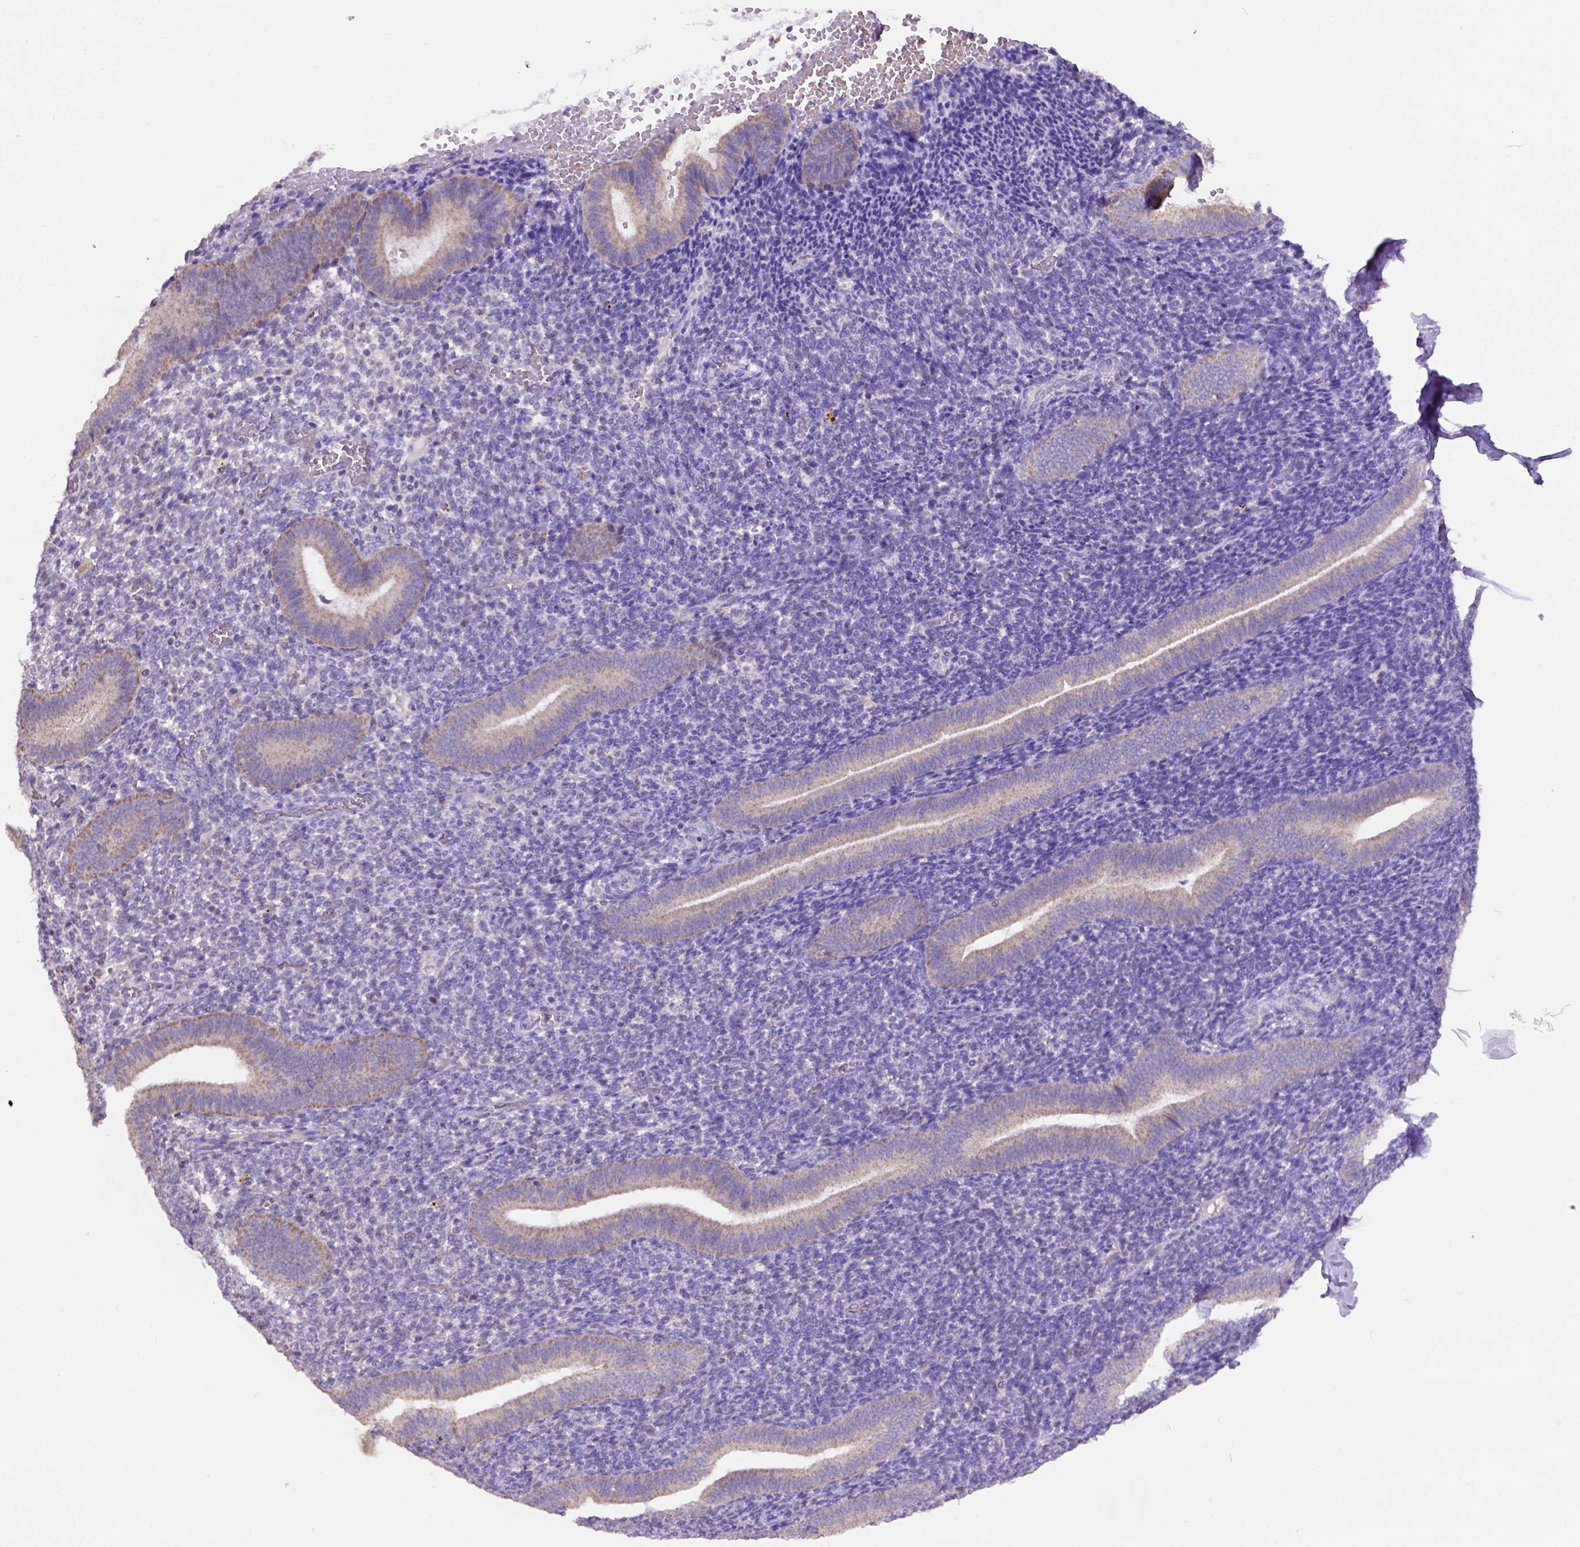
{"staining": {"intensity": "negative", "quantity": "none", "location": "none"}, "tissue": "endometrium", "cell_type": "Cells in endometrial stroma", "image_type": "normal", "snomed": [{"axis": "morphology", "description": "Normal tissue, NOS"}, {"axis": "topography", "description": "Endometrium"}], "caption": "IHC image of benign human endometrium stained for a protein (brown), which shows no staining in cells in endometrial stroma. (DAB (3,3'-diaminobenzidine) immunohistochemistry (IHC) with hematoxylin counter stain).", "gene": "L2HGDH", "patient": {"sex": "female", "age": 25}}